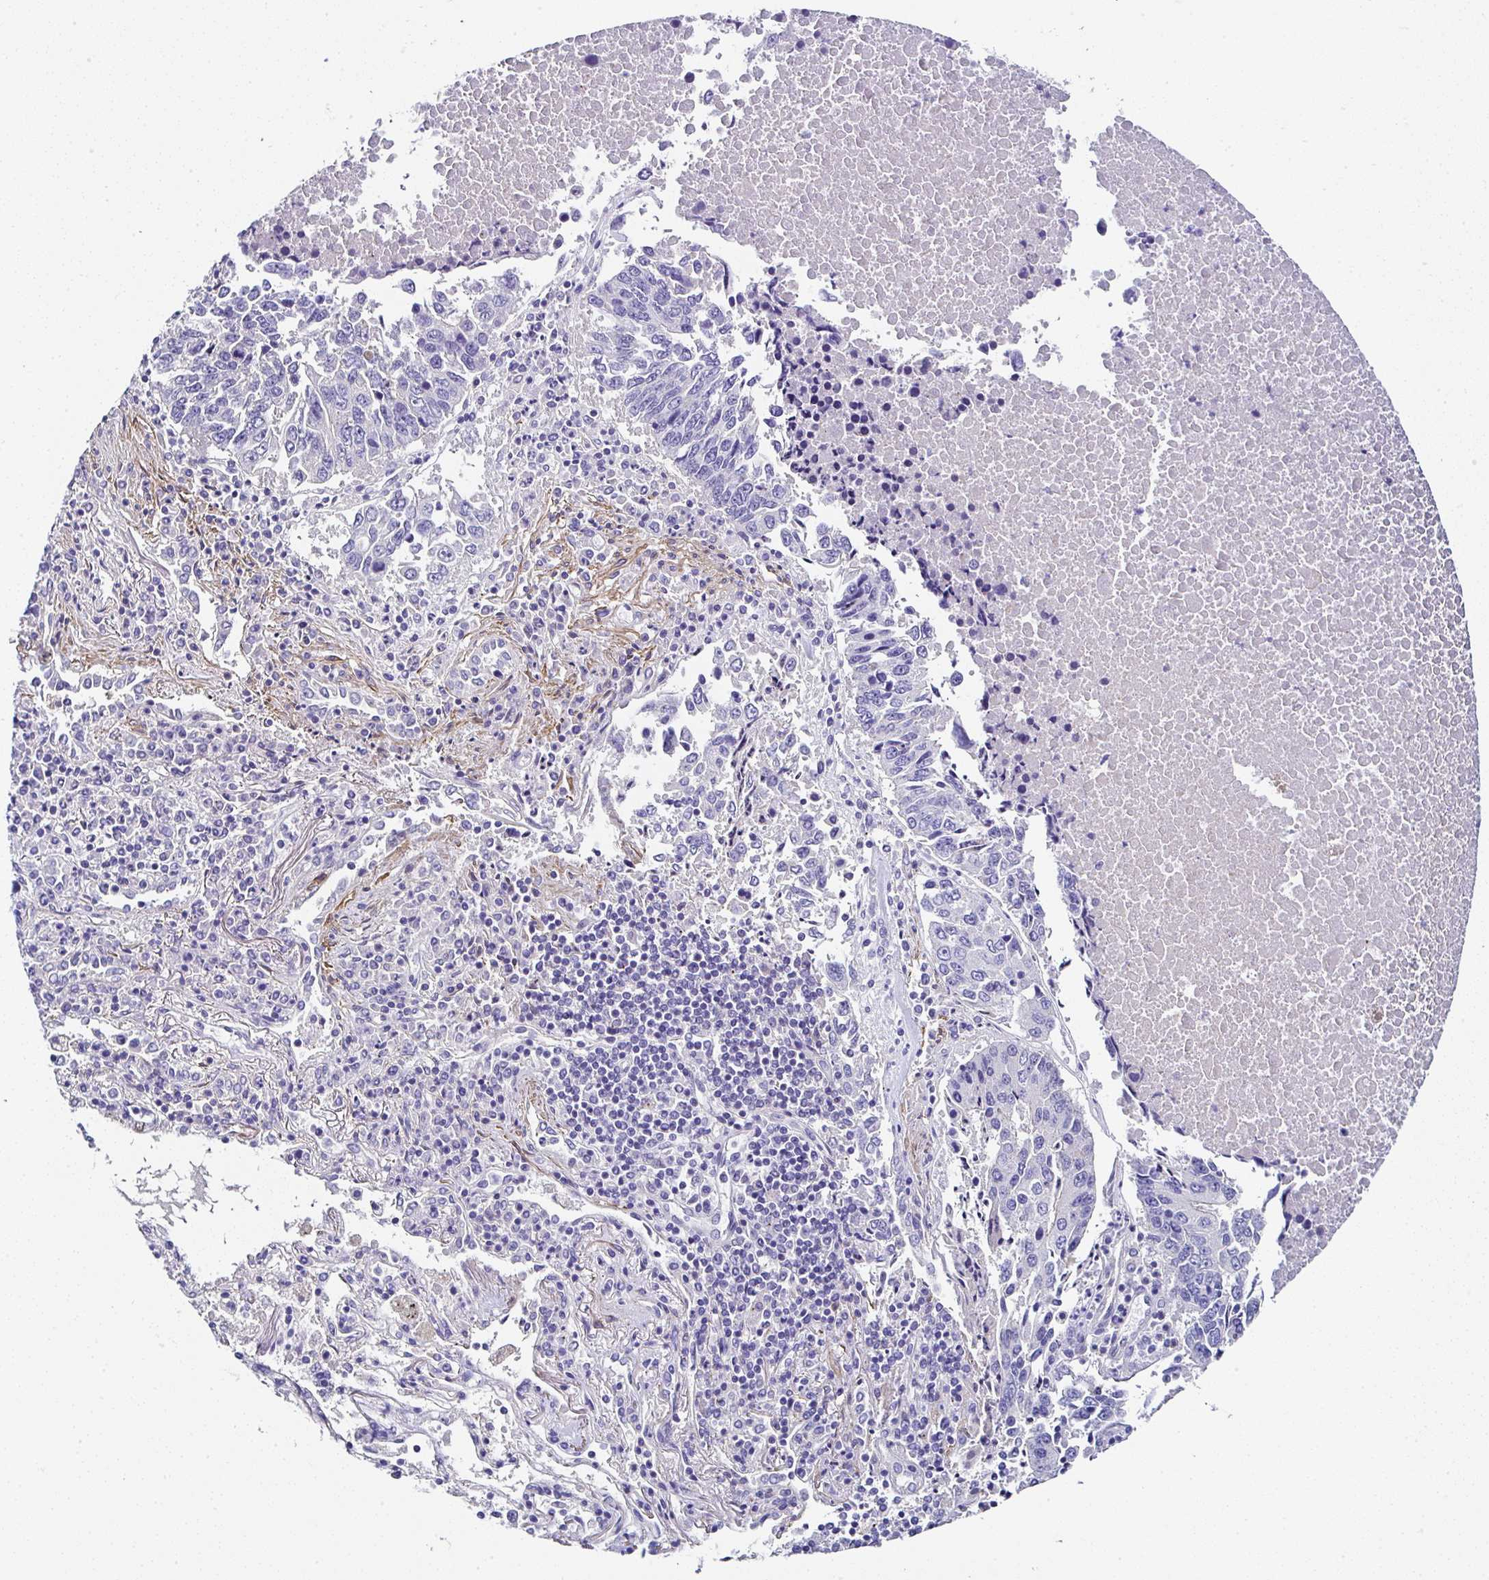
{"staining": {"intensity": "negative", "quantity": "none", "location": "none"}, "tissue": "lung cancer", "cell_type": "Tumor cells", "image_type": "cancer", "snomed": [{"axis": "morphology", "description": "Squamous cell carcinoma, NOS"}, {"axis": "topography", "description": "Lung"}], "caption": "This is an IHC image of squamous cell carcinoma (lung). There is no staining in tumor cells.", "gene": "PPFIA4", "patient": {"sex": "female", "age": 66}}